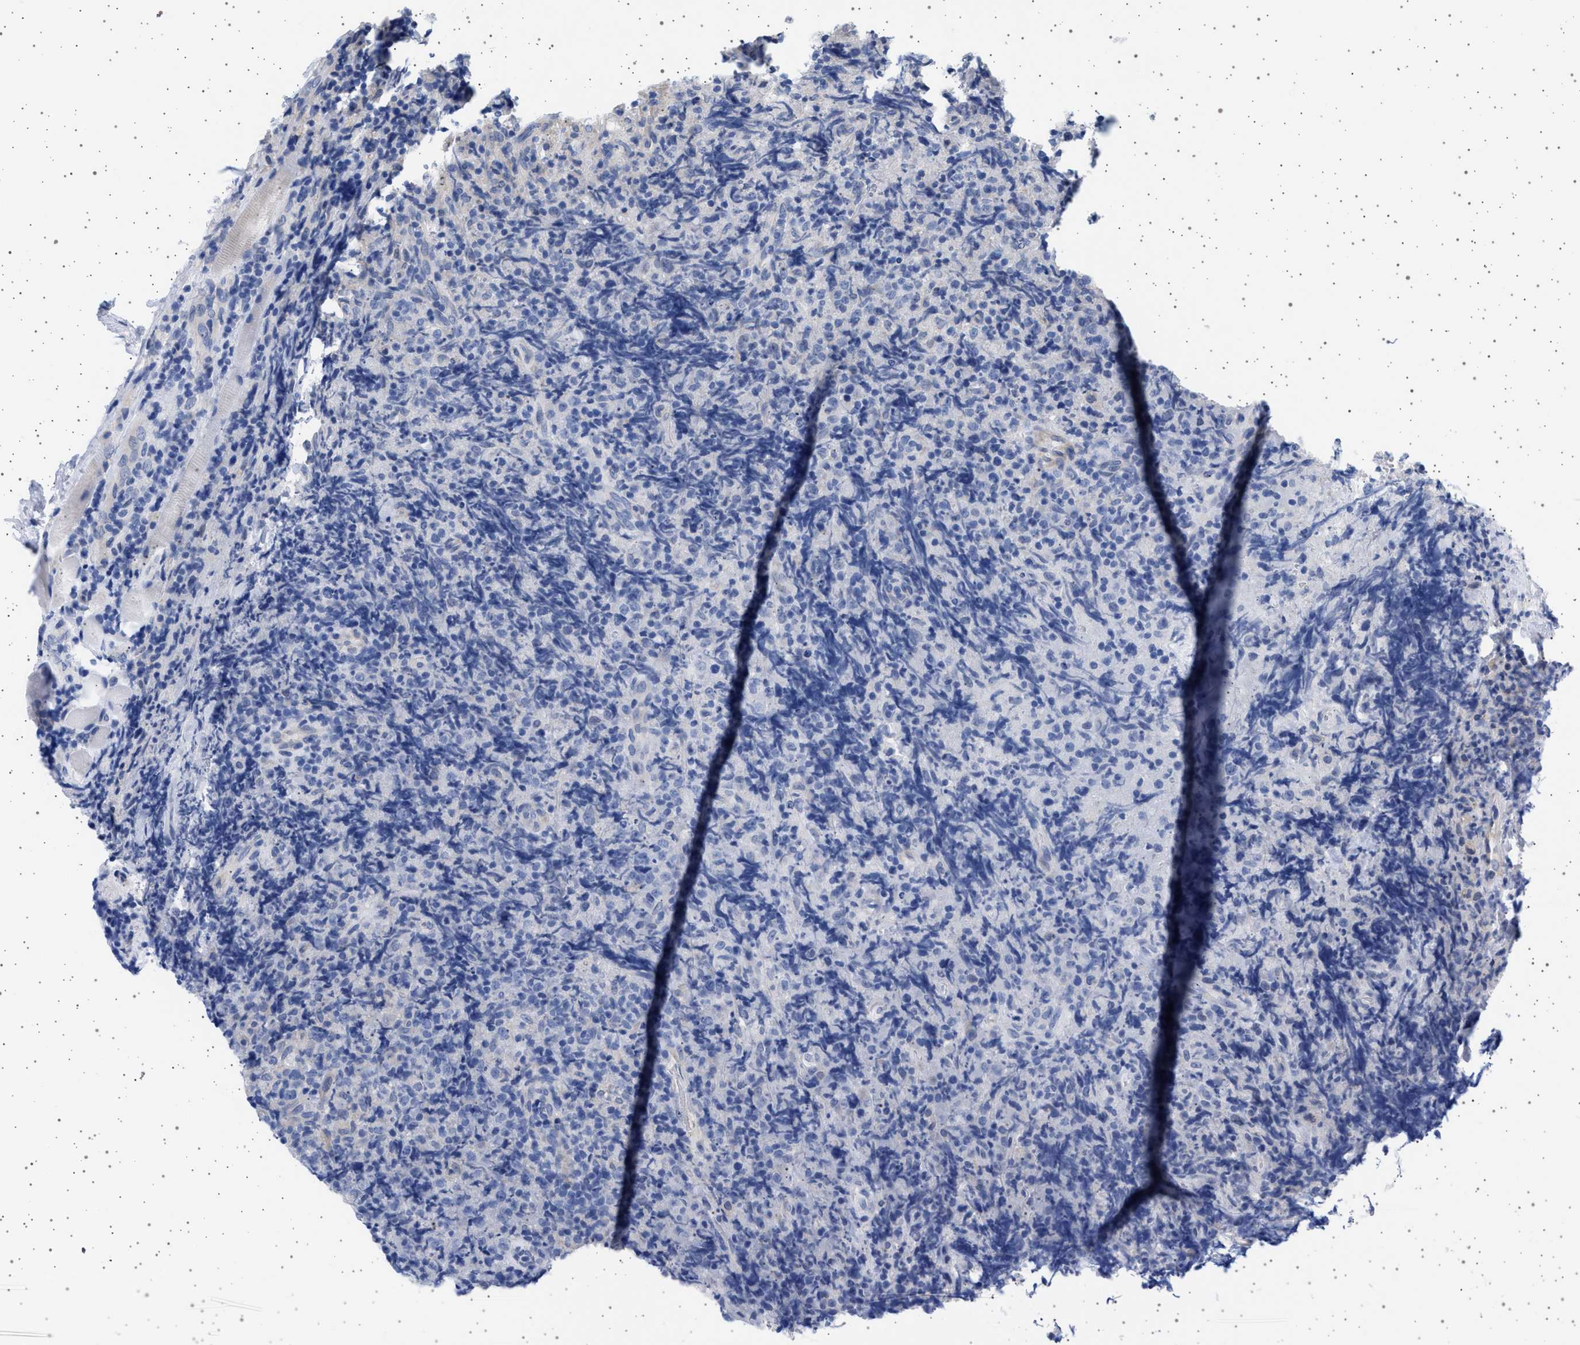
{"staining": {"intensity": "negative", "quantity": "none", "location": "none"}, "tissue": "lymphoma", "cell_type": "Tumor cells", "image_type": "cancer", "snomed": [{"axis": "morphology", "description": "Malignant lymphoma, non-Hodgkin's type, High grade"}, {"axis": "topography", "description": "Tonsil"}], "caption": "The IHC photomicrograph has no significant positivity in tumor cells of lymphoma tissue.", "gene": "TRMT10B", "patient": {"sex": "female", "age": 36}}